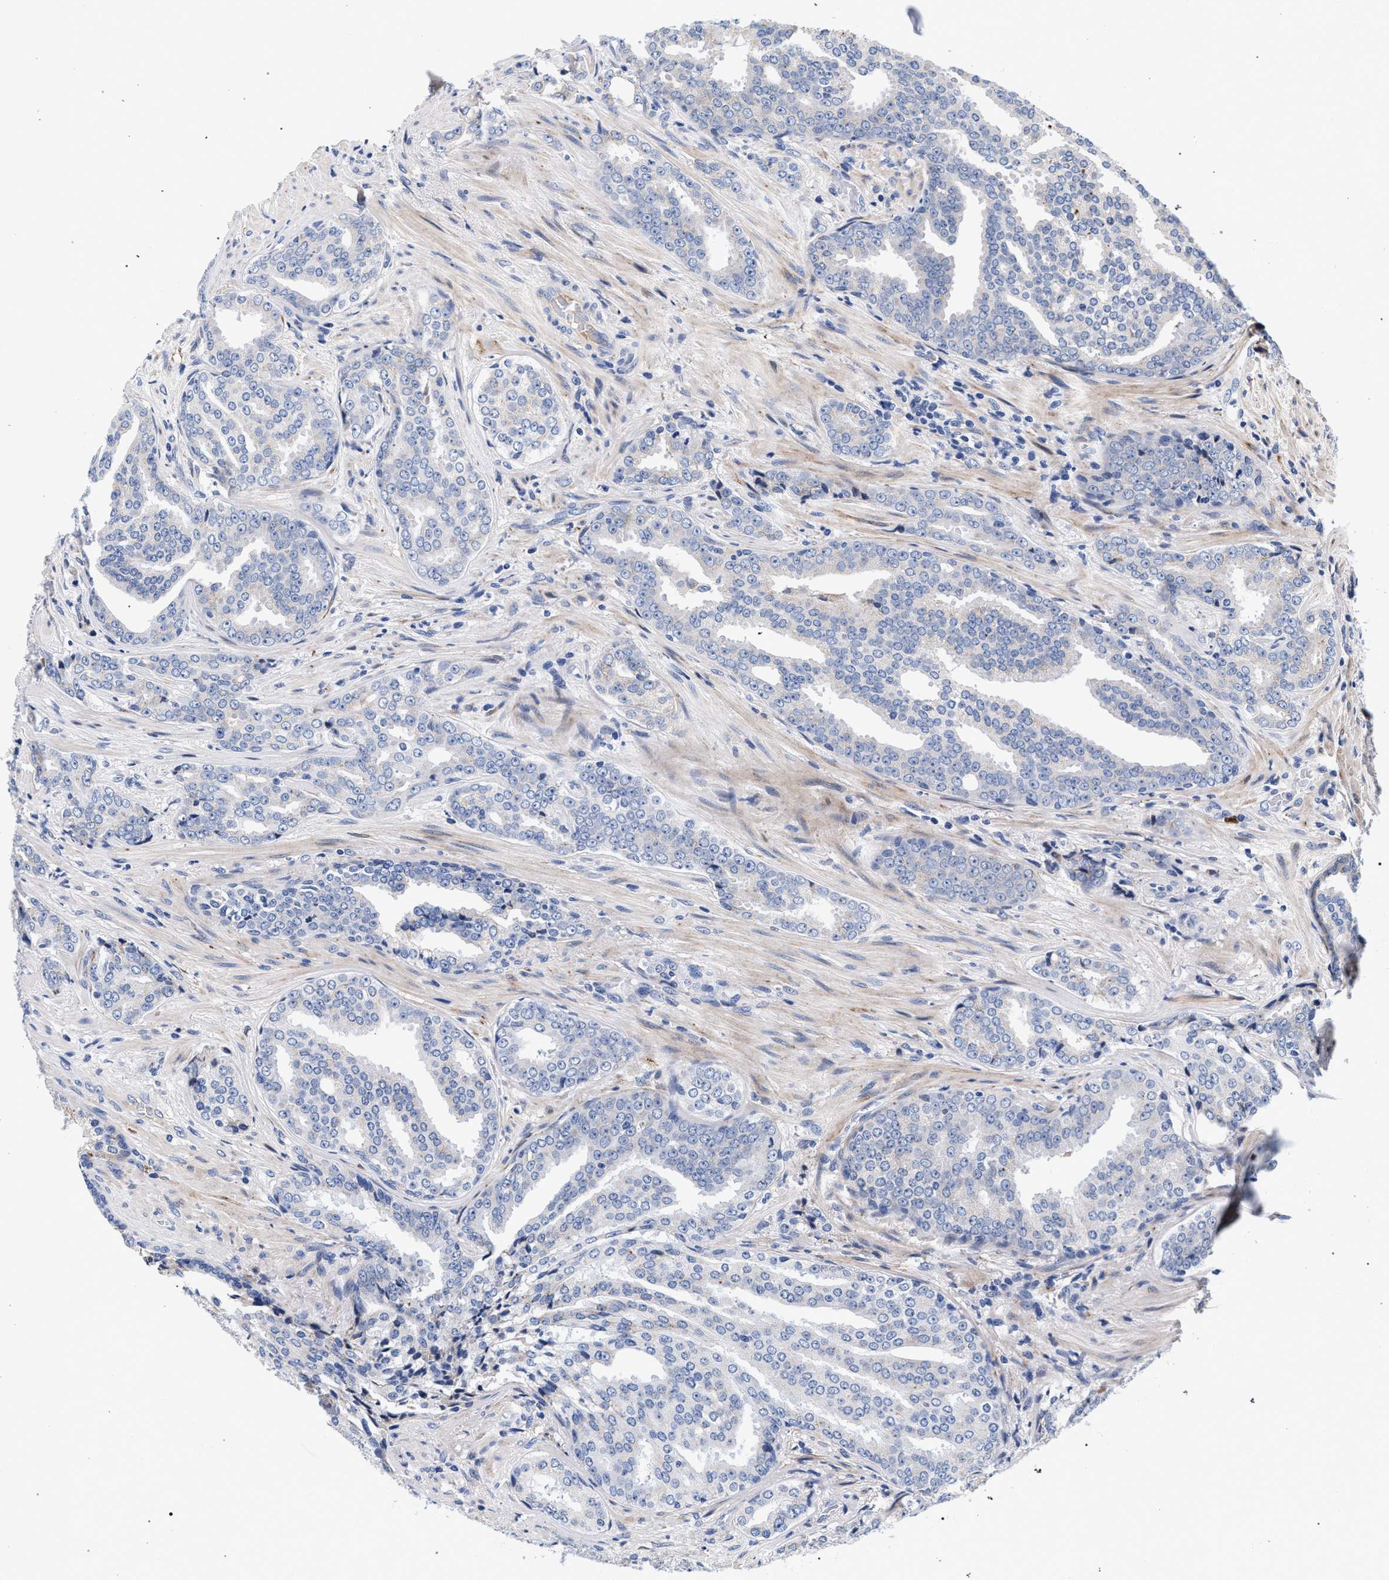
{"staining": {"intensity": "negative", "quantity": "none", "location": "none"}, "tissue": "prostate cancer", "cell_type": "Tumor cells", "image_type": "cancer", "snomed": [{"axis": "morphology", "description": "Adenocarcinoma, High grade"}, {"axis": "topography", "description": "Prostate"}], "caption": "High power microscopy photomicrograph of an IHC histopathology image of prostate cancer (high-grade adenocarcinoma), revealing no significant staining in tumor cells.", "gene": "ACOX1", "patient": {"sex": "male", "age": 71}}